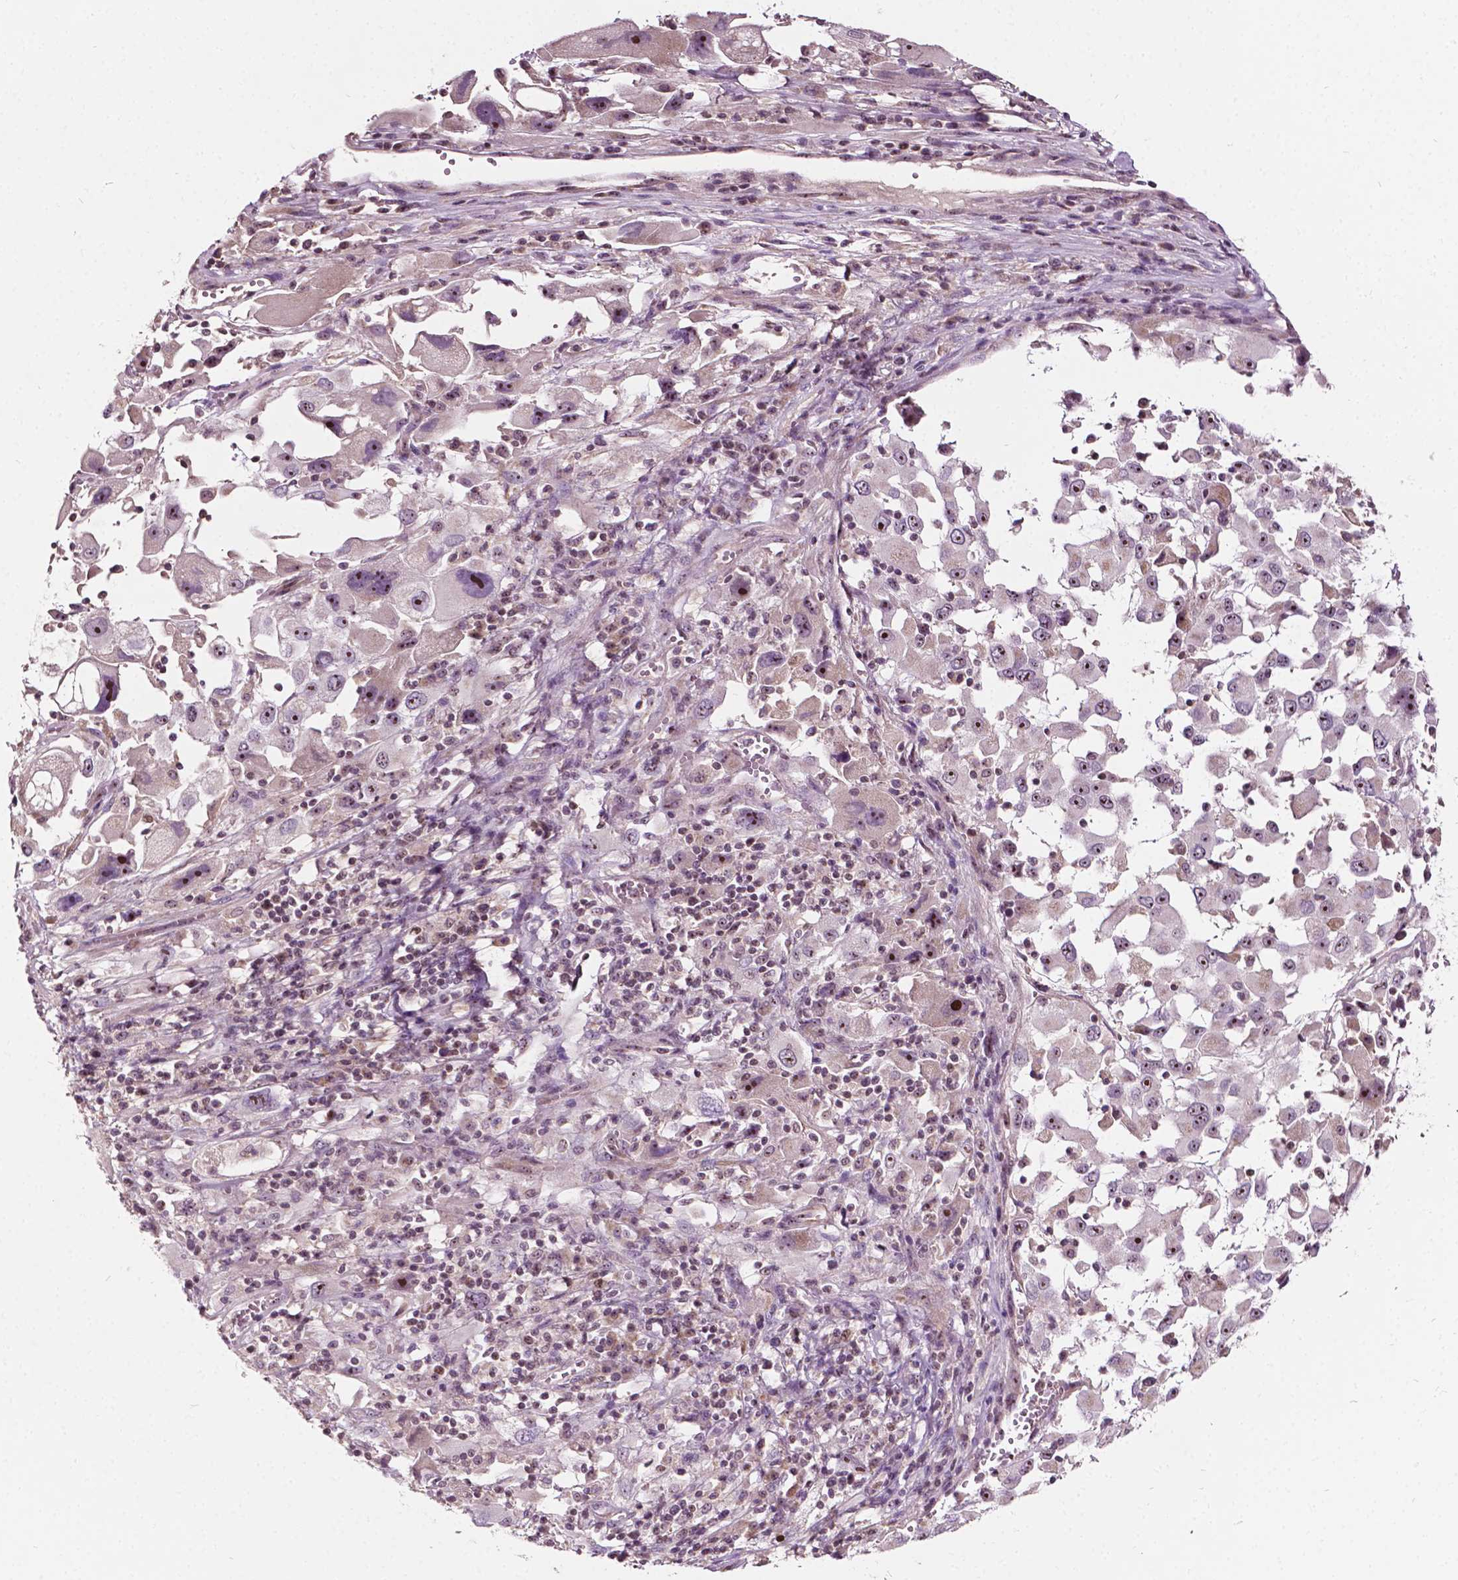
{"staining": {"intensity": "moderate", "quantity": ">75%", "location": "nuclear"}, "tissue": "melanoma", "cell_type": "Tumor cells", "image_type": "cancer", "snomed": [{"axis": "morphology", "description": "Malignant melanoma, Metastatic site"}, {"axis": "topography", "description": "Soft tissue"}], "caption": "Melanoma stained with DAB immunohistochemistry displays medium levels of moderate nuclear positivity in approximately >75% of tumor cells. (DAB = brown stain, brightfield microscopy at high magnification).", "gene": "ODF3L2", "patient": {"sex": "male", "age": 50}}